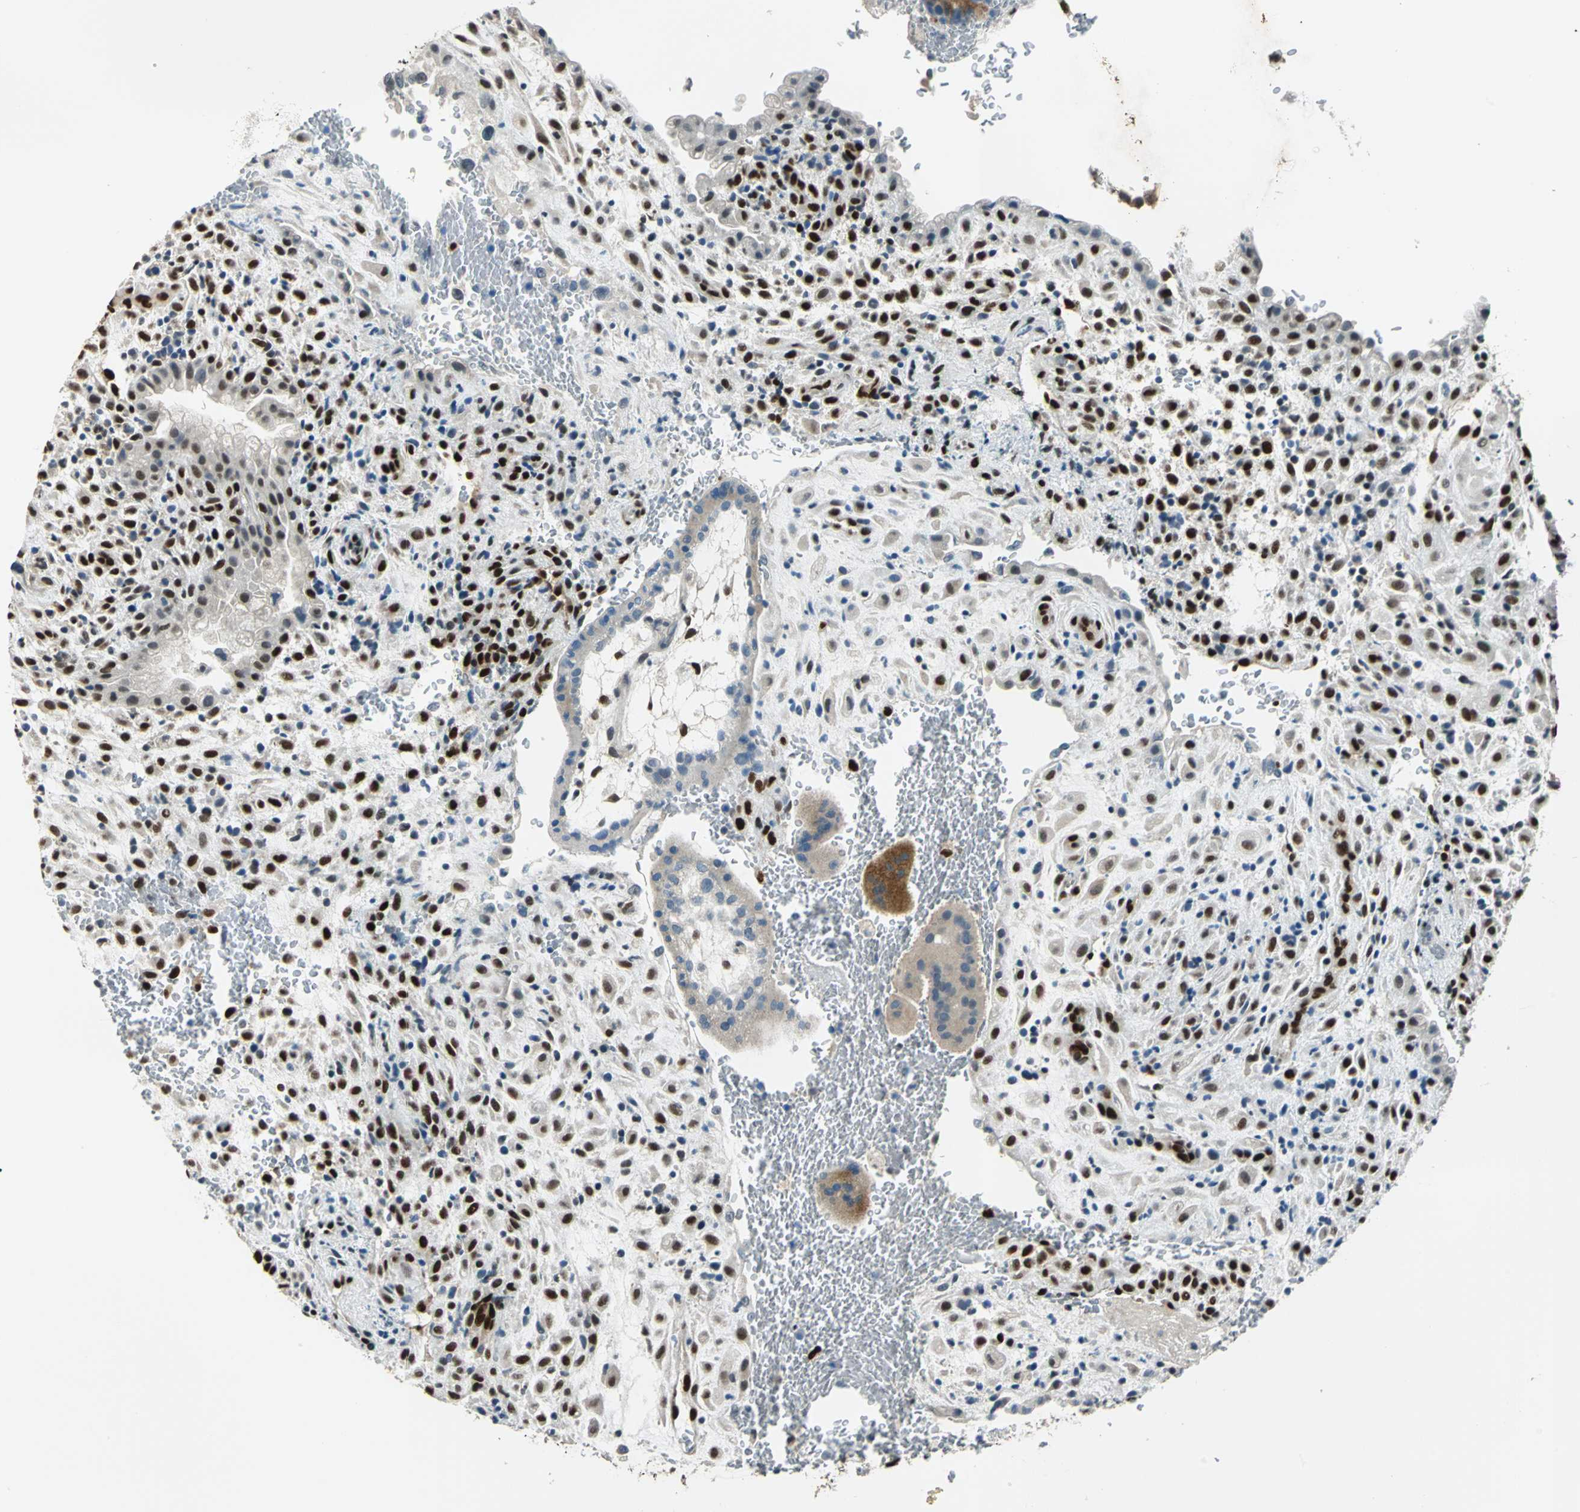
{"staining": {"intensity": "strong", "quantity": ">75%", "location": "cytoplasmic/membranous,nuclear"}, "tissue": "placenta", "cell_type": "Decidual cells", "image_type": "normal", "snomed": [{"axis": "morphology", "description": "Normal tissue, NOS"}, {"axis": "topography", "description": "Placenta"}], "caption": "Protein staining of benign placenta displays strong cytoplasmic/membranous,nuclear positivity in about >75% of decidual cells. (DAB IHC with brightfield microscopy, high magnification).", "gene": "NFIA", "patient": {"sex": "female", "age": 35}}